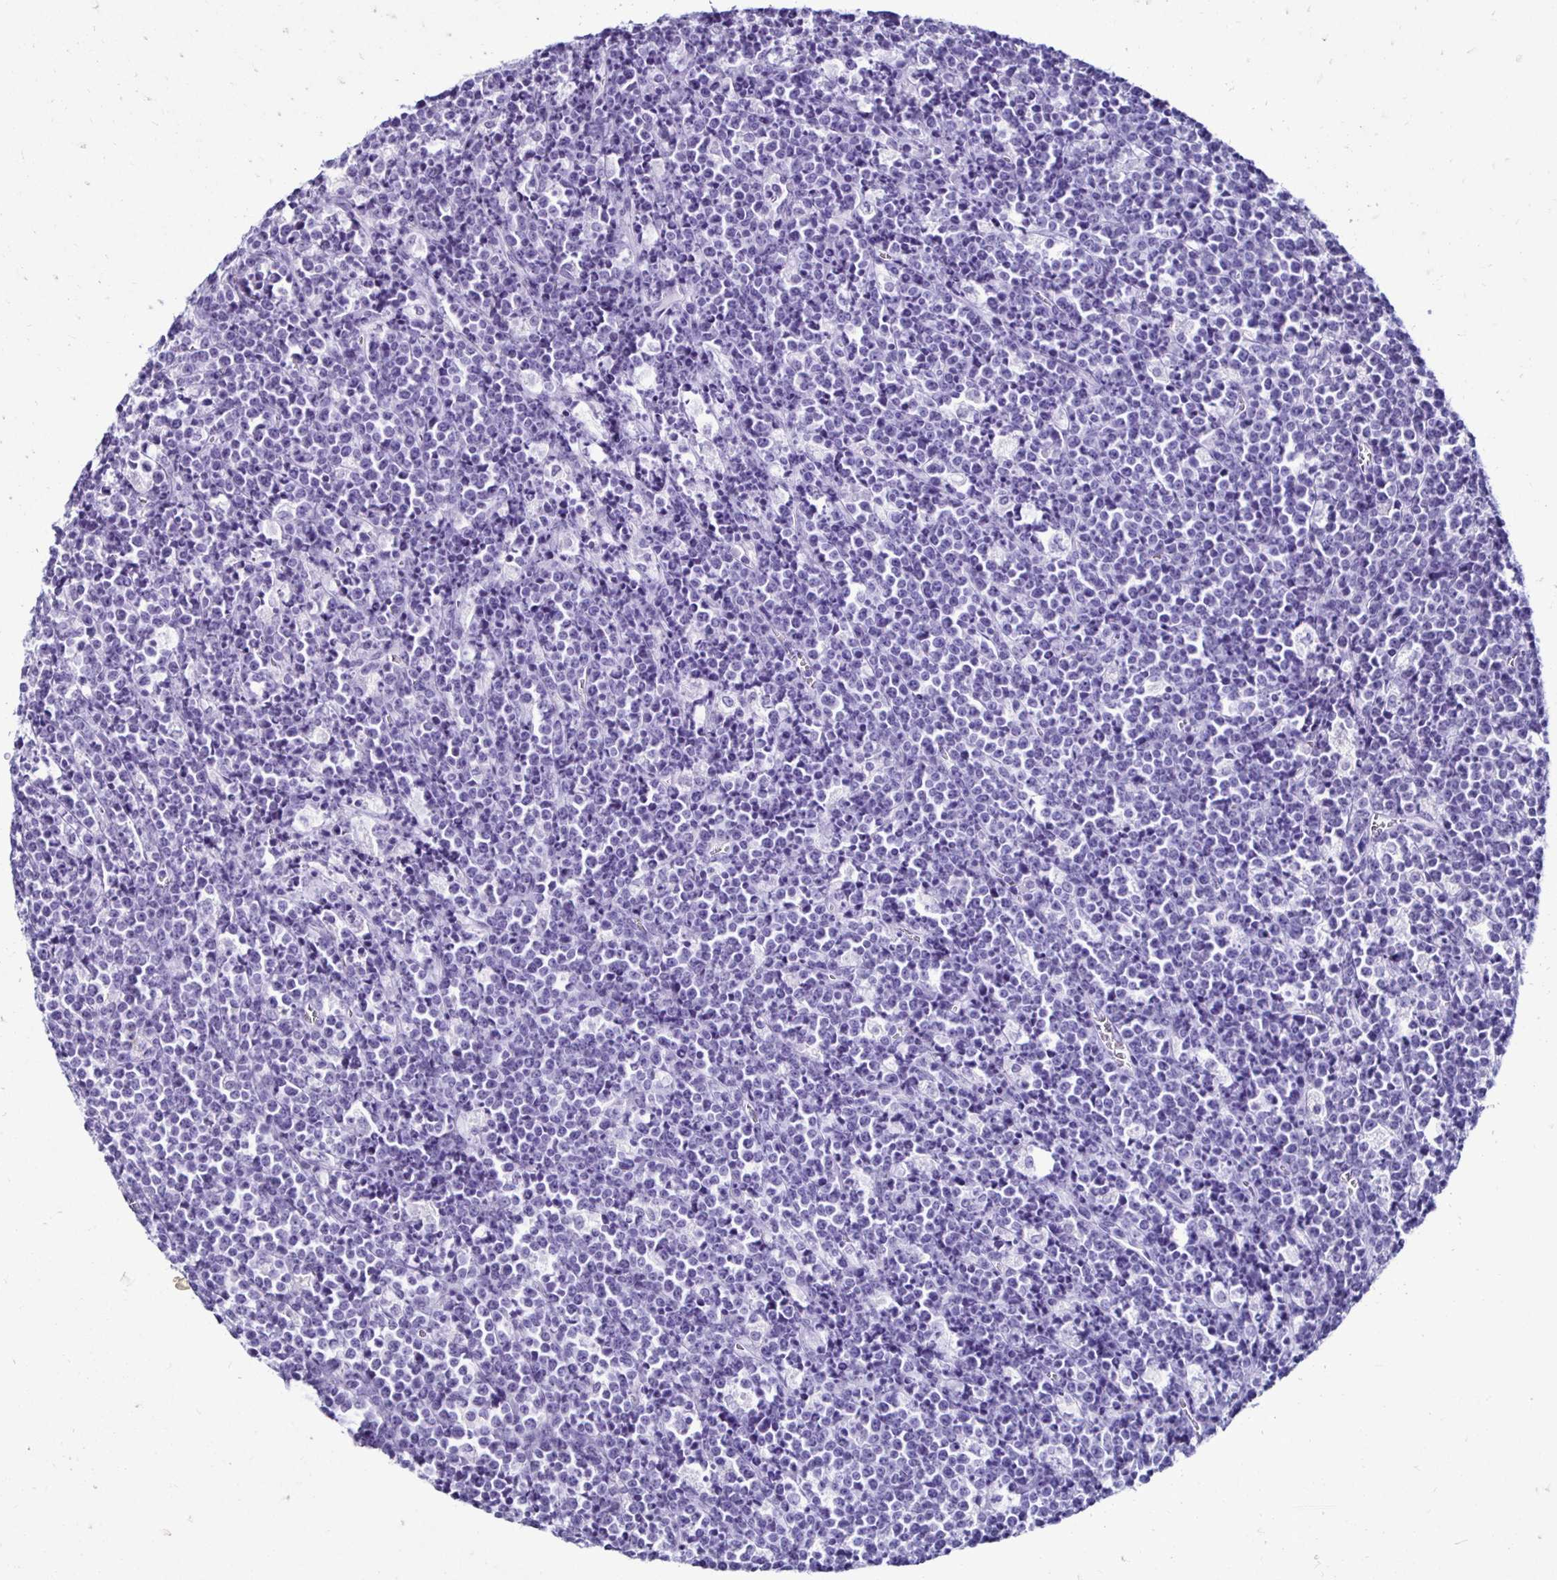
{"staining": {"intensity": "negative", "quantity": "none", "location": "none"}, "tissue": "lymphoma", "cell_type": "Tumor cells", "image_type": "cancer", "snomed": [{"axis": "morphology", "description": "Malignant lymphoma, non-Hodgkin's type, High grade"}, {"axis": "topography", "description": "Ovary"}], "caption": "This is a photomicrograph of immunohistochemistry (IHC) staining of high-grade malignant lymphoma, non-Hodgkin's type, which shows no positivity in tumor cells.", "gene": "CST5", "patient": {"sex": "female", "age": 56}}